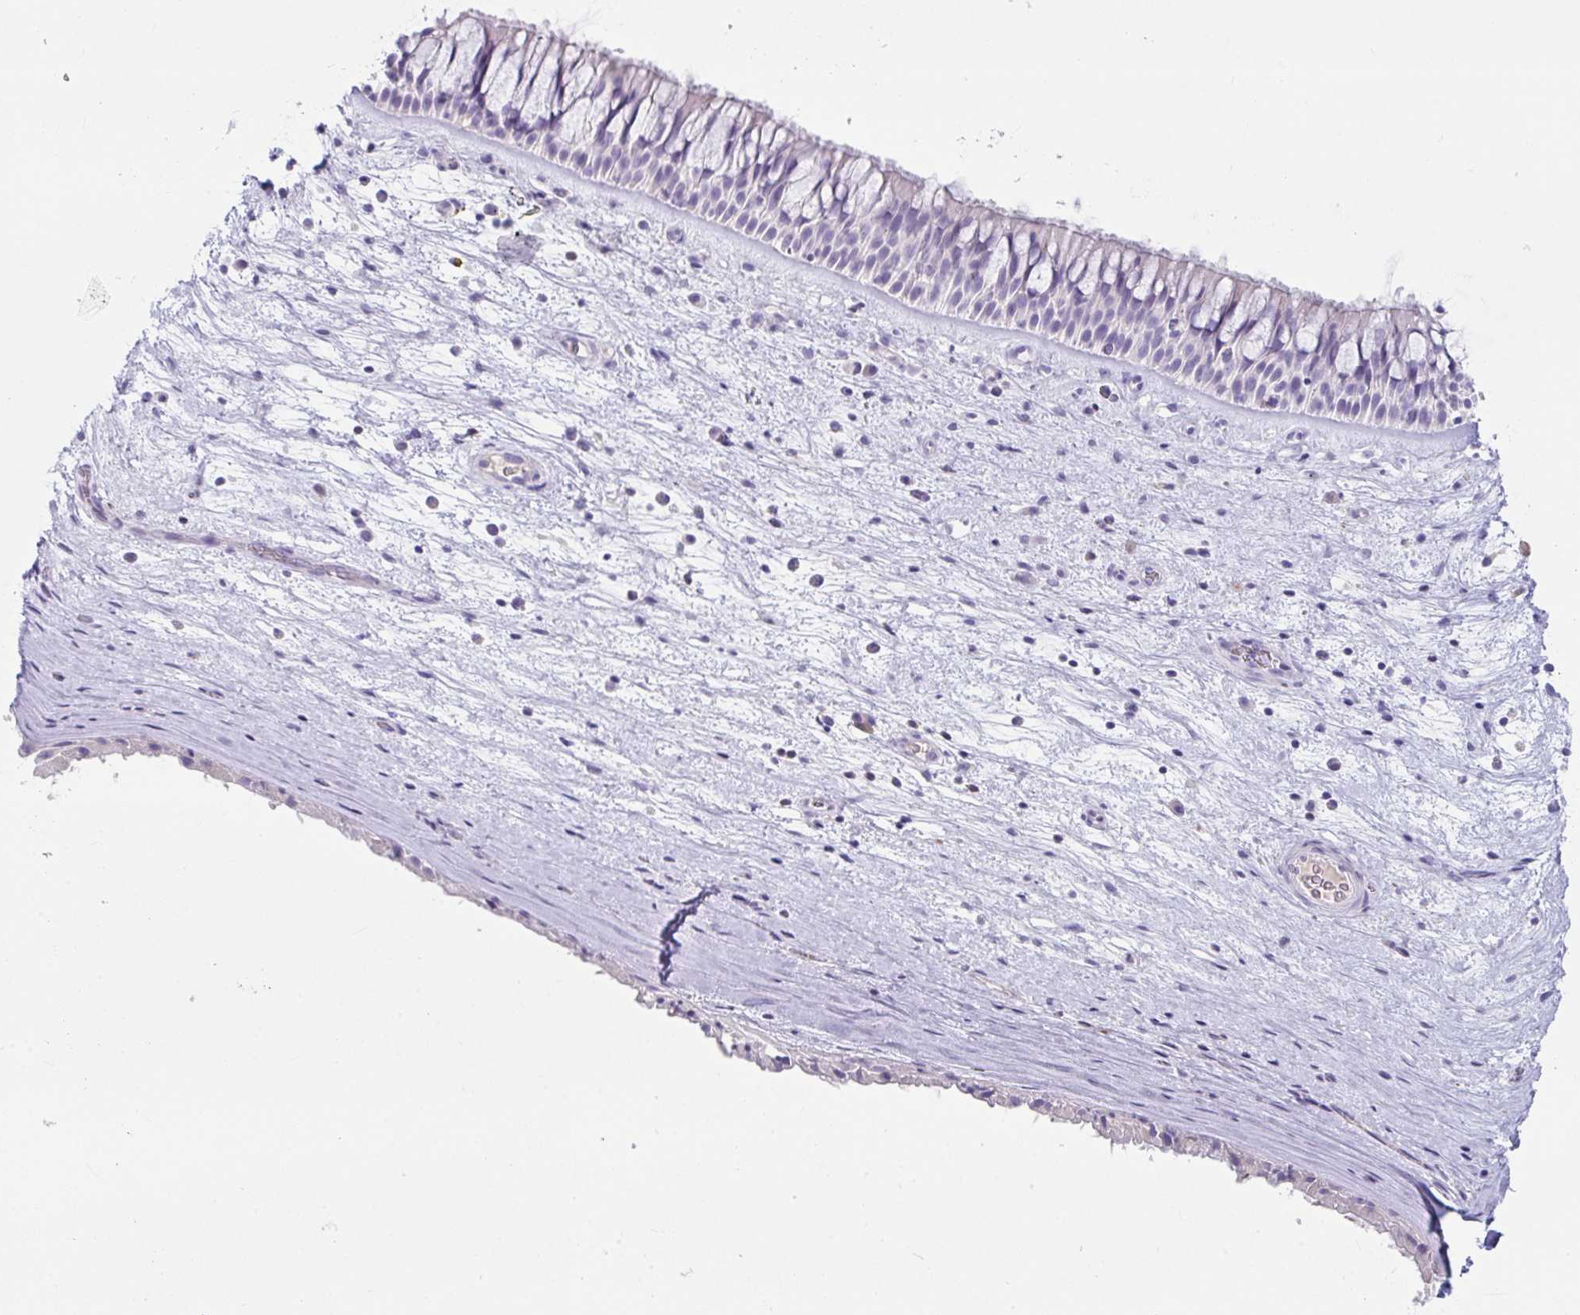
{"staining": {"intensity": "negative", "quantity": "none", "location": "none"}, "tissue": "nasopharynx", "cell_type": "Respiratory epithelial cells", "image_type": "normal", "snomed": [{"axis": "morphology", "description": "Normal tissue, NOS"}, {"axis": "topography", "description": "Nasopharynx"}], "caption": "Immunohistochemistry of normal nasopharynx demonstrates no positivity in respiratory epithelial cells.", "gene": "PLA2G1B", "patient": {"sex": "male", "age": 74}}